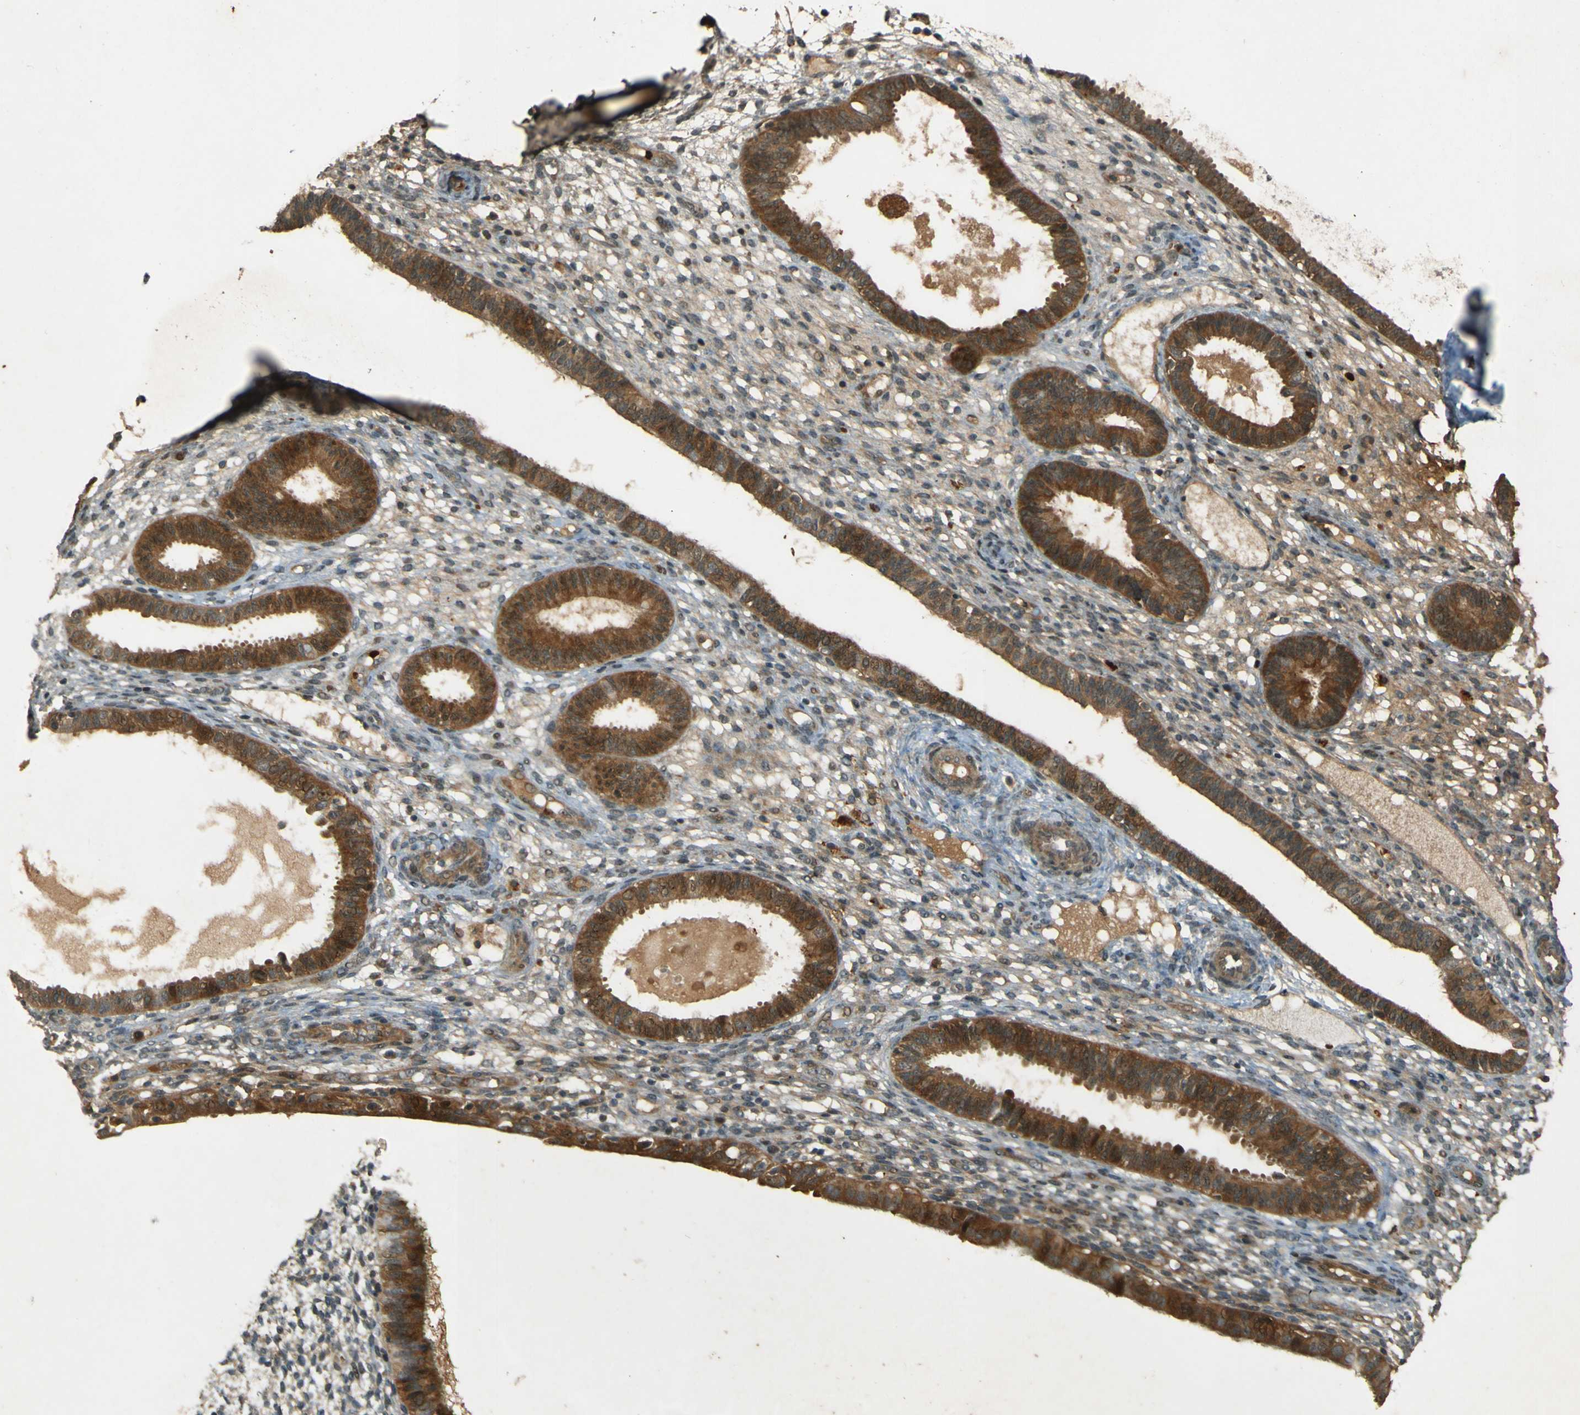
{"staining": {"intensity": "weak", "quantity": "25%-75%", "location": "cytoplasmic/membranous"}, "tissue": "endometrium", "cell_type": "Cells in endometrial stroma", "image_type": "normal", "snomed": [{"axis": "morphology", "description": "Normal tissue, NOS"}, {"axis": "topography", "description": "Endometrium"}], "caption": "IHC image of normal endometrium: endometrium stained using immunohistochemistry reveals low levels of weak protein expression localized specifically in the cytoplasmic/membranous of cells in endometrial stroma, appearing as a cytoplasmic/membranous brown color.", "gene": "MPDZ", "patient": {"sex": "female", "age": 61}}